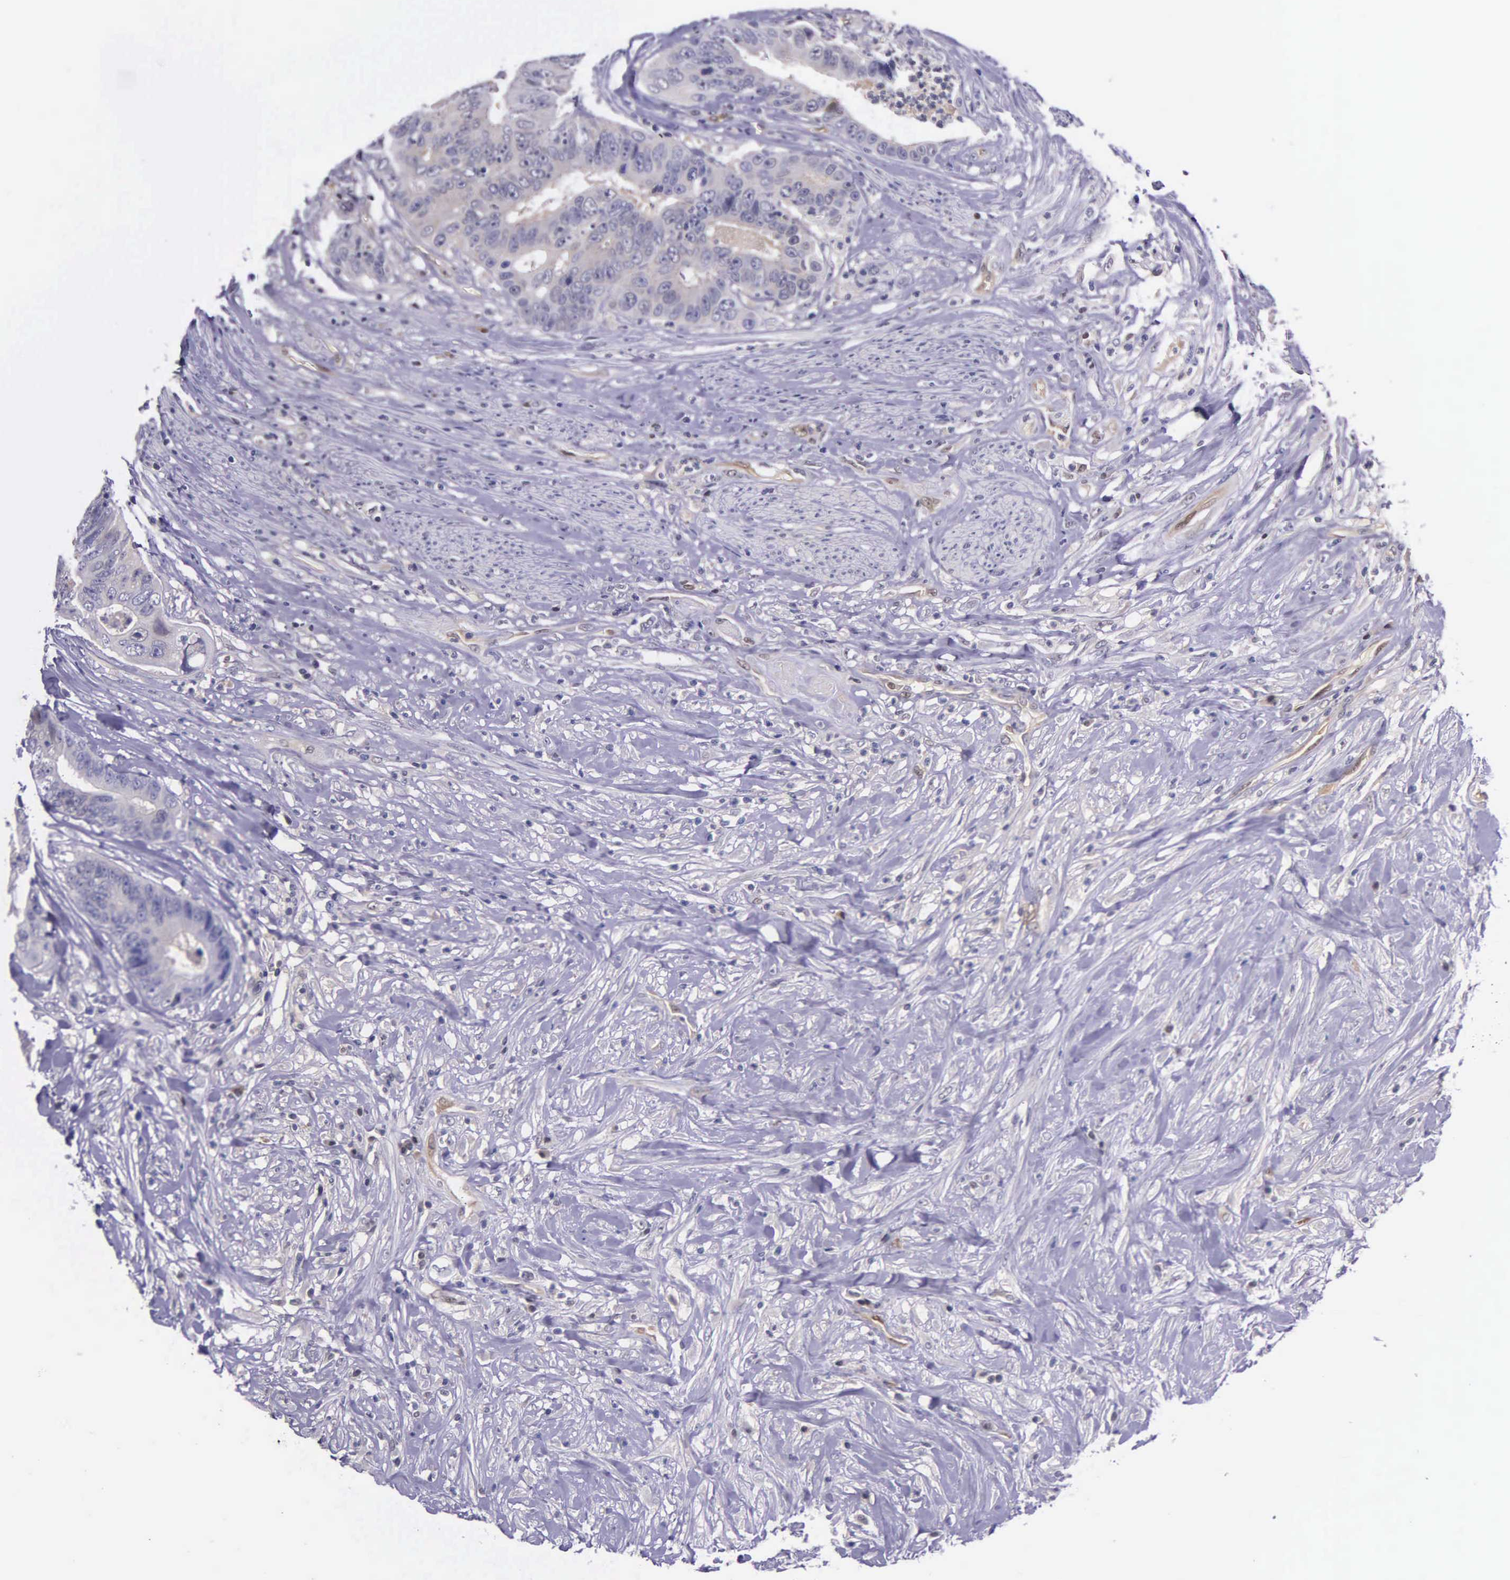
{"staining": {"intensity": "negative", "quantity": "none", "location": "none"}, "tissue": "colorectal cancer", "cell_type": "Tumor cells", "image_type": "cancer", "snomed": [{"axis": "morphology", "description": "Adenocarcinoma, NOS"}, {"axis": "topography", "description": "Rectum"}], "caption": "Colorectal cancer (adenocarcinoma) was stained to show a protein in brown. There is no significant positivity in tumor cells.", "gene": "GMPR2", "patient": {"sex": "female", "age": 65}}